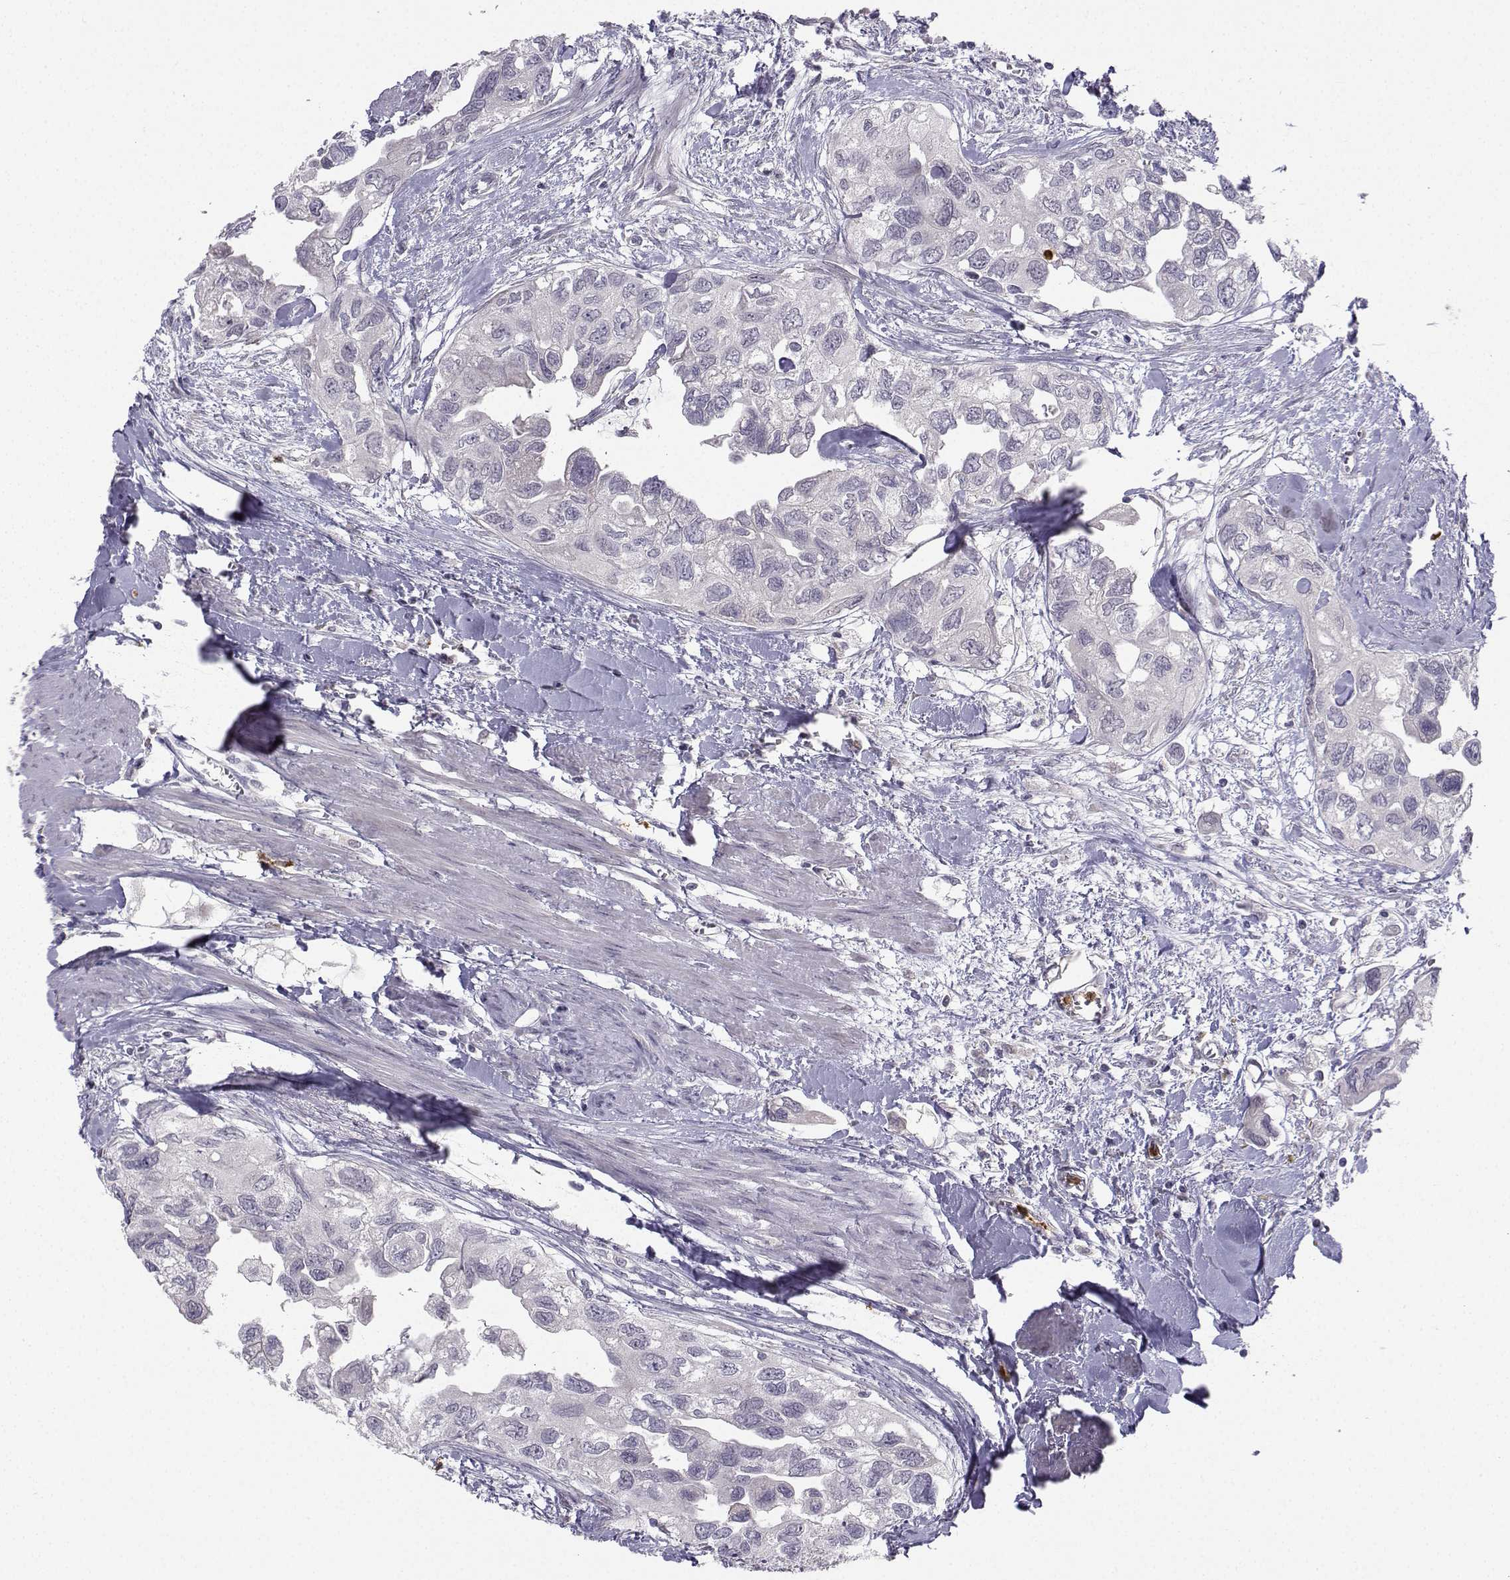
{"staining": {"intensity": "negative", "quantity": "none", "location": "none"}, "tissue": "urothelial cancer", "cell_type": "Tumor cells", "image_type": "cancer", "snomed": [{"axis": "morphology", "description": "Urothelial carcinoma, High grade"}, {"axis": "topography", "description": "Urinary bladder"}], "caption": "The photomicrograph displays no significant positivity in tumor cells of high-grade urothelial carcinoma.", "gene": "CALY", "patient": {"sex": "male", "age": 59}}